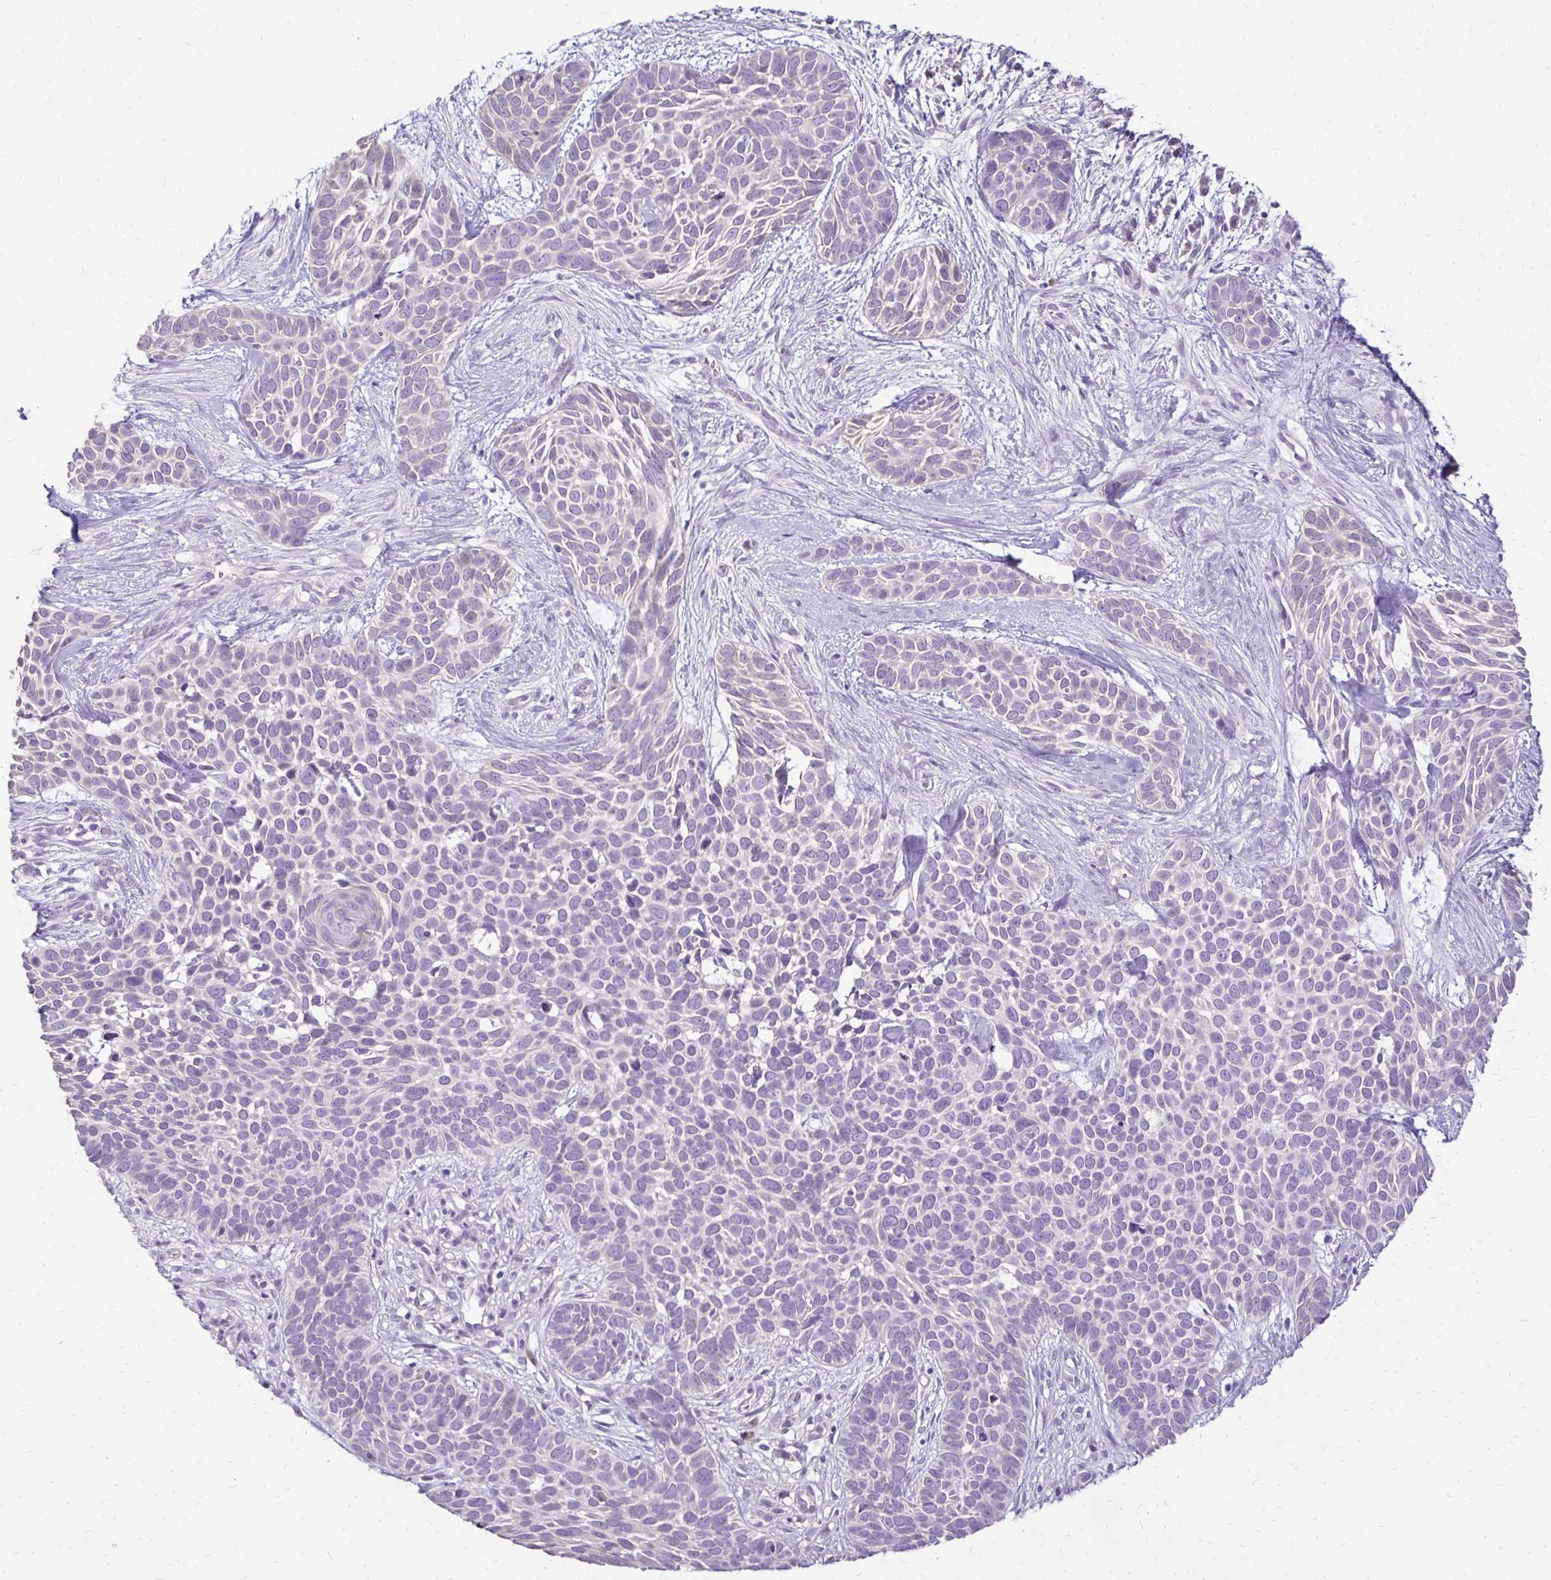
{"staining": {"intensity": "negative", "quantity": "none", "location": "none"}, "tissue": "skin cancer", "cell_type": "Tumor cells", "image_type": "cancer", "snomed": [{"axis": "morphology", "description": "Basal cell carcinoma"}, {"axis": "topography", "description": "Skin"}], "caption": "An IHC histopathology image of skin cancer is shown. There is no staining in tumor cells of skin cancer.", "gene": "GAS2", "patient": {"sex": "male", "age": 69}}